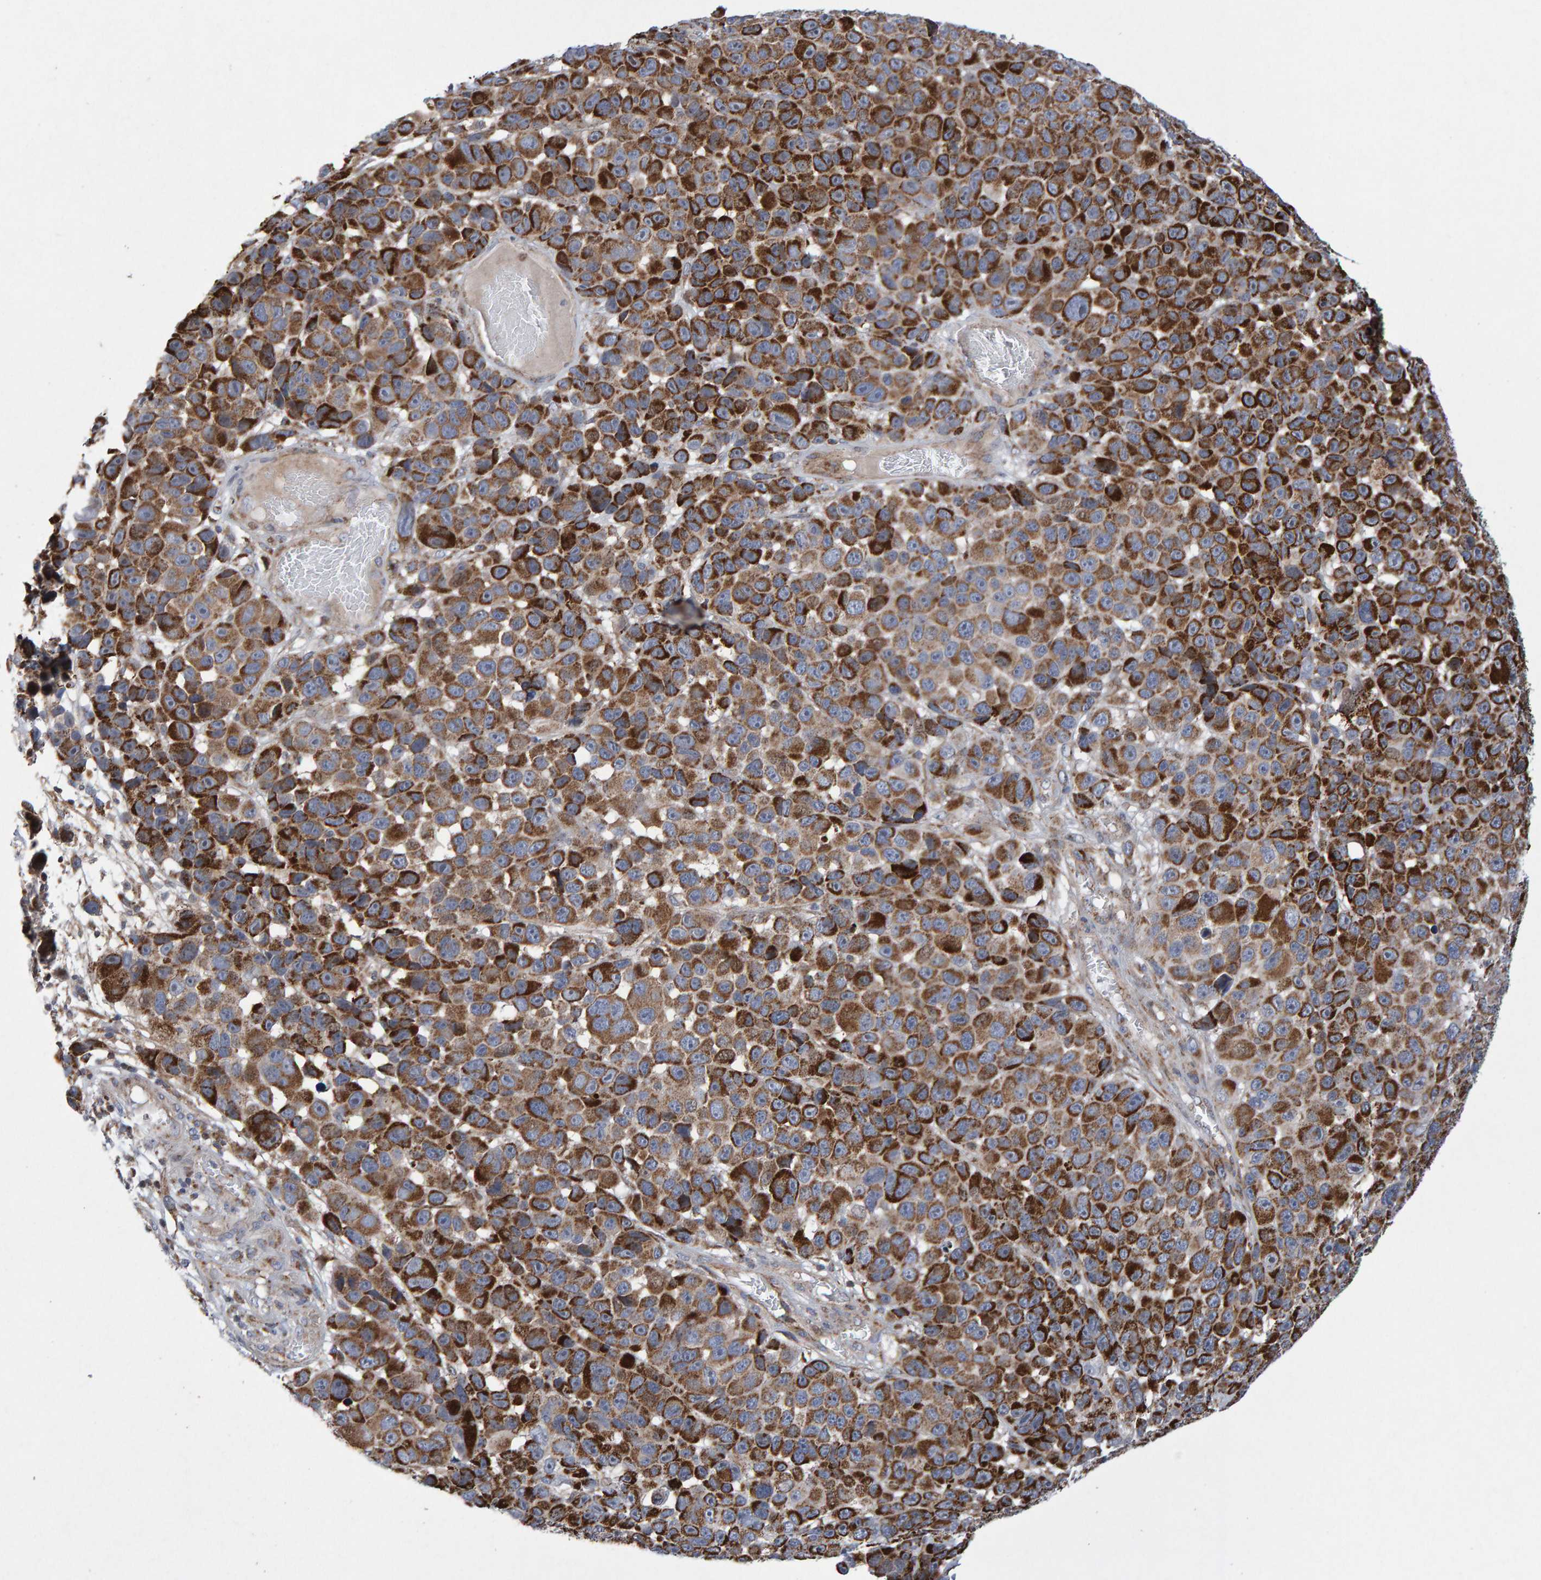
{"staining": {"intensity": "strong", "quantity": ">75%", "location": "cytoplasmic/membranous"}, "tissue": "melanoma", "cell_type": "Tumor cells", "image_type": "cancer", "snomed": [{"axis": "morphology", "description": "Malignant melanoma, NOS"}, {"axis": "topography", "description": "Skin"}], "caption": "An immunohistochemistry (IHC) photomicrograph of tumor tissue is shown. Protein staining in brown shows strong cytoplasmic/membranous positivity in melanoma within tumor cells. (DAB = brown stain, brightfield microscopy at high magnification).", "gene": "PECR", "patient": {"sex": "male", "age": 53}}